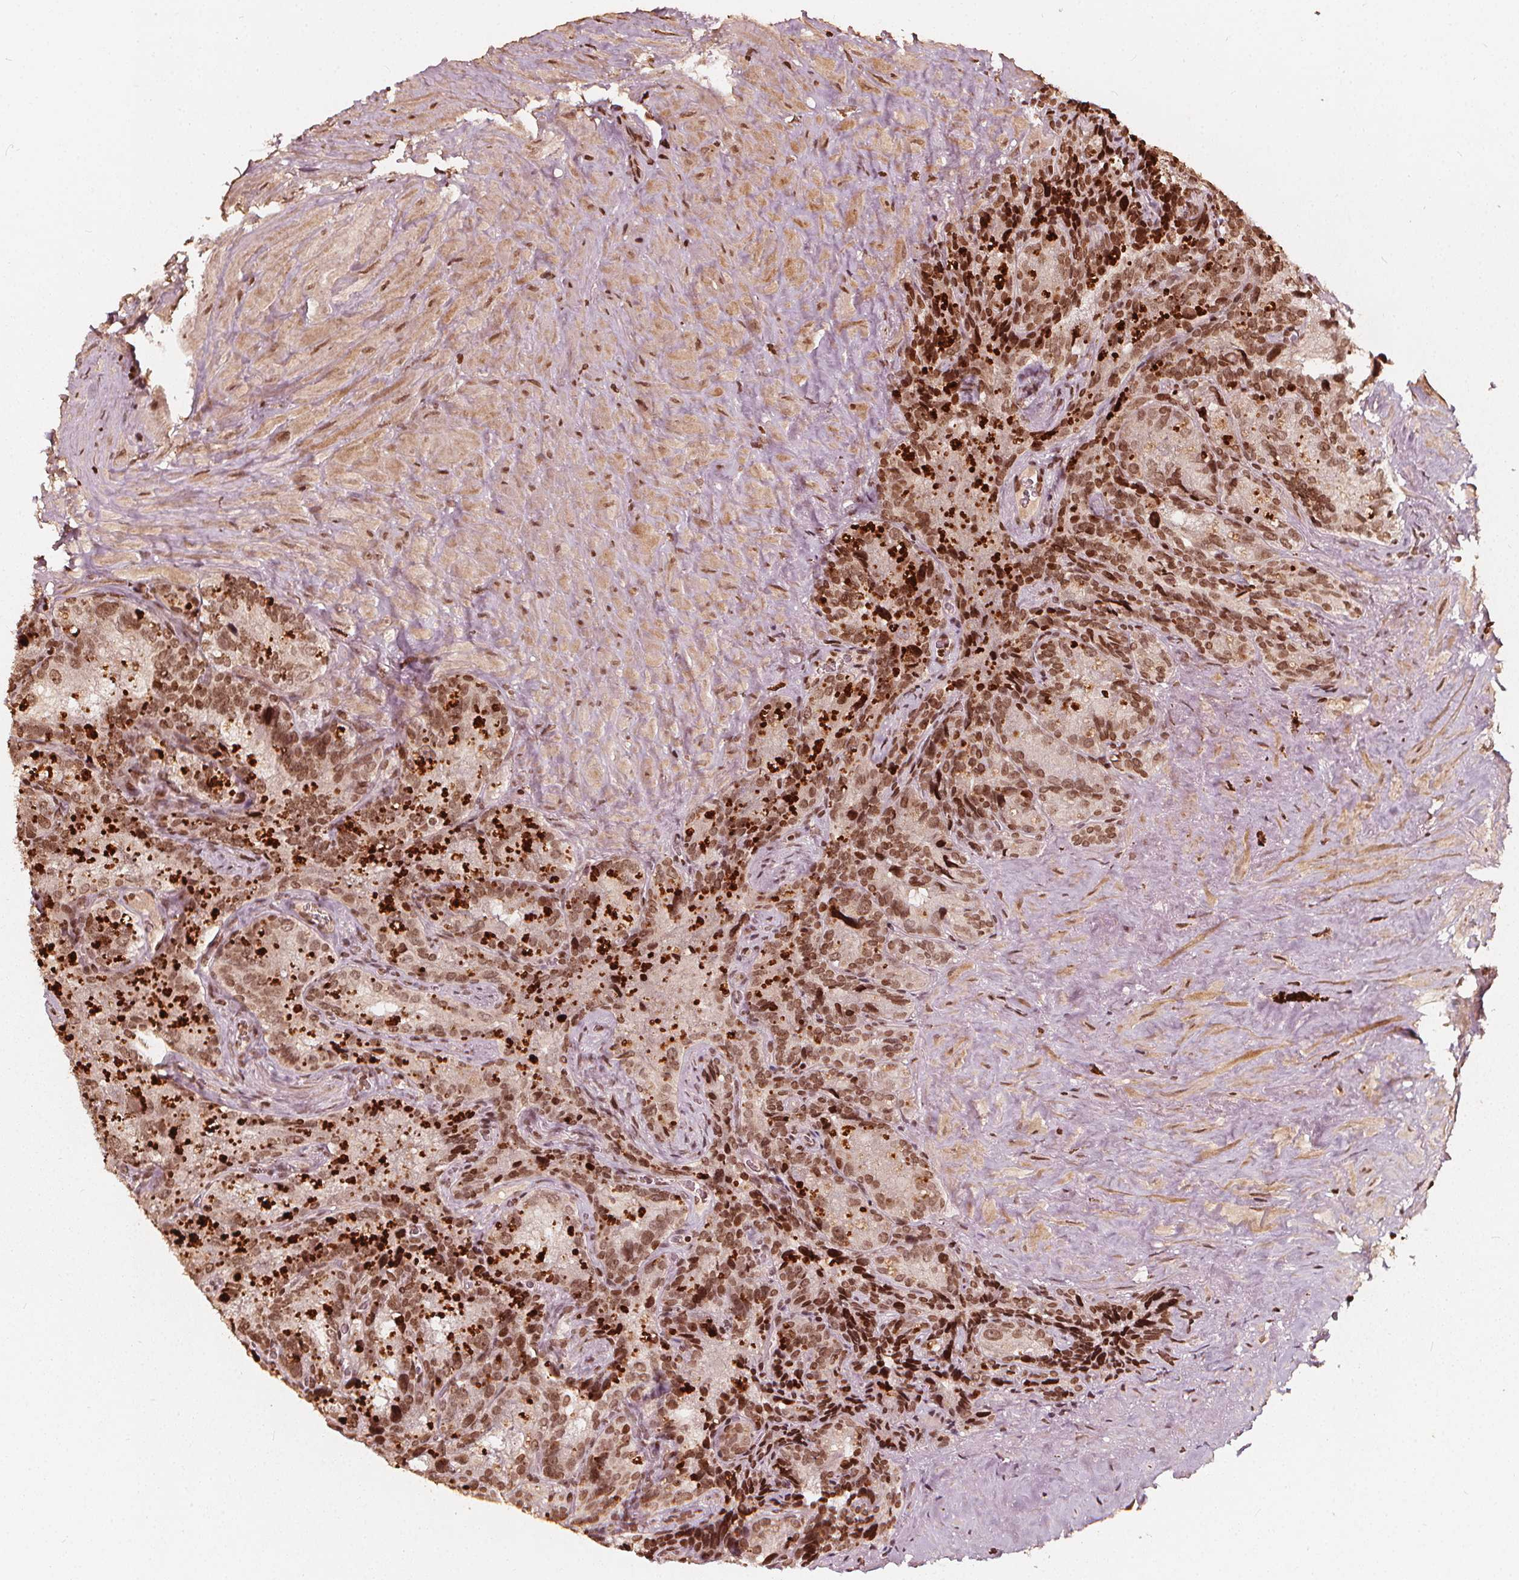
{"staining": {"intensity": "moderate", "quantity": ">75%", "location": "nuclear"}, "tissue": "seminal vesicle", "cell_type": "Glandular cells", "image_type": "normal", "snomed": [{"axis": "morphology", "description": "Normal tissue, NOS"}, {"axis": "topography", "description": "Prostate"}, {"axis": "topography", "description": "Seminal veicle"}], "caption": "IHC micrograph of unremarkable seminal vesicle: human seminal vesicle stained using immunohistochemistry shows medium levels of moderate protein expression localized specifically in the nuclear of glandular cells, appearing as a nuclear brown color.", "gene": "H3C14", "patient": {"sex": "male", "age": 71}}